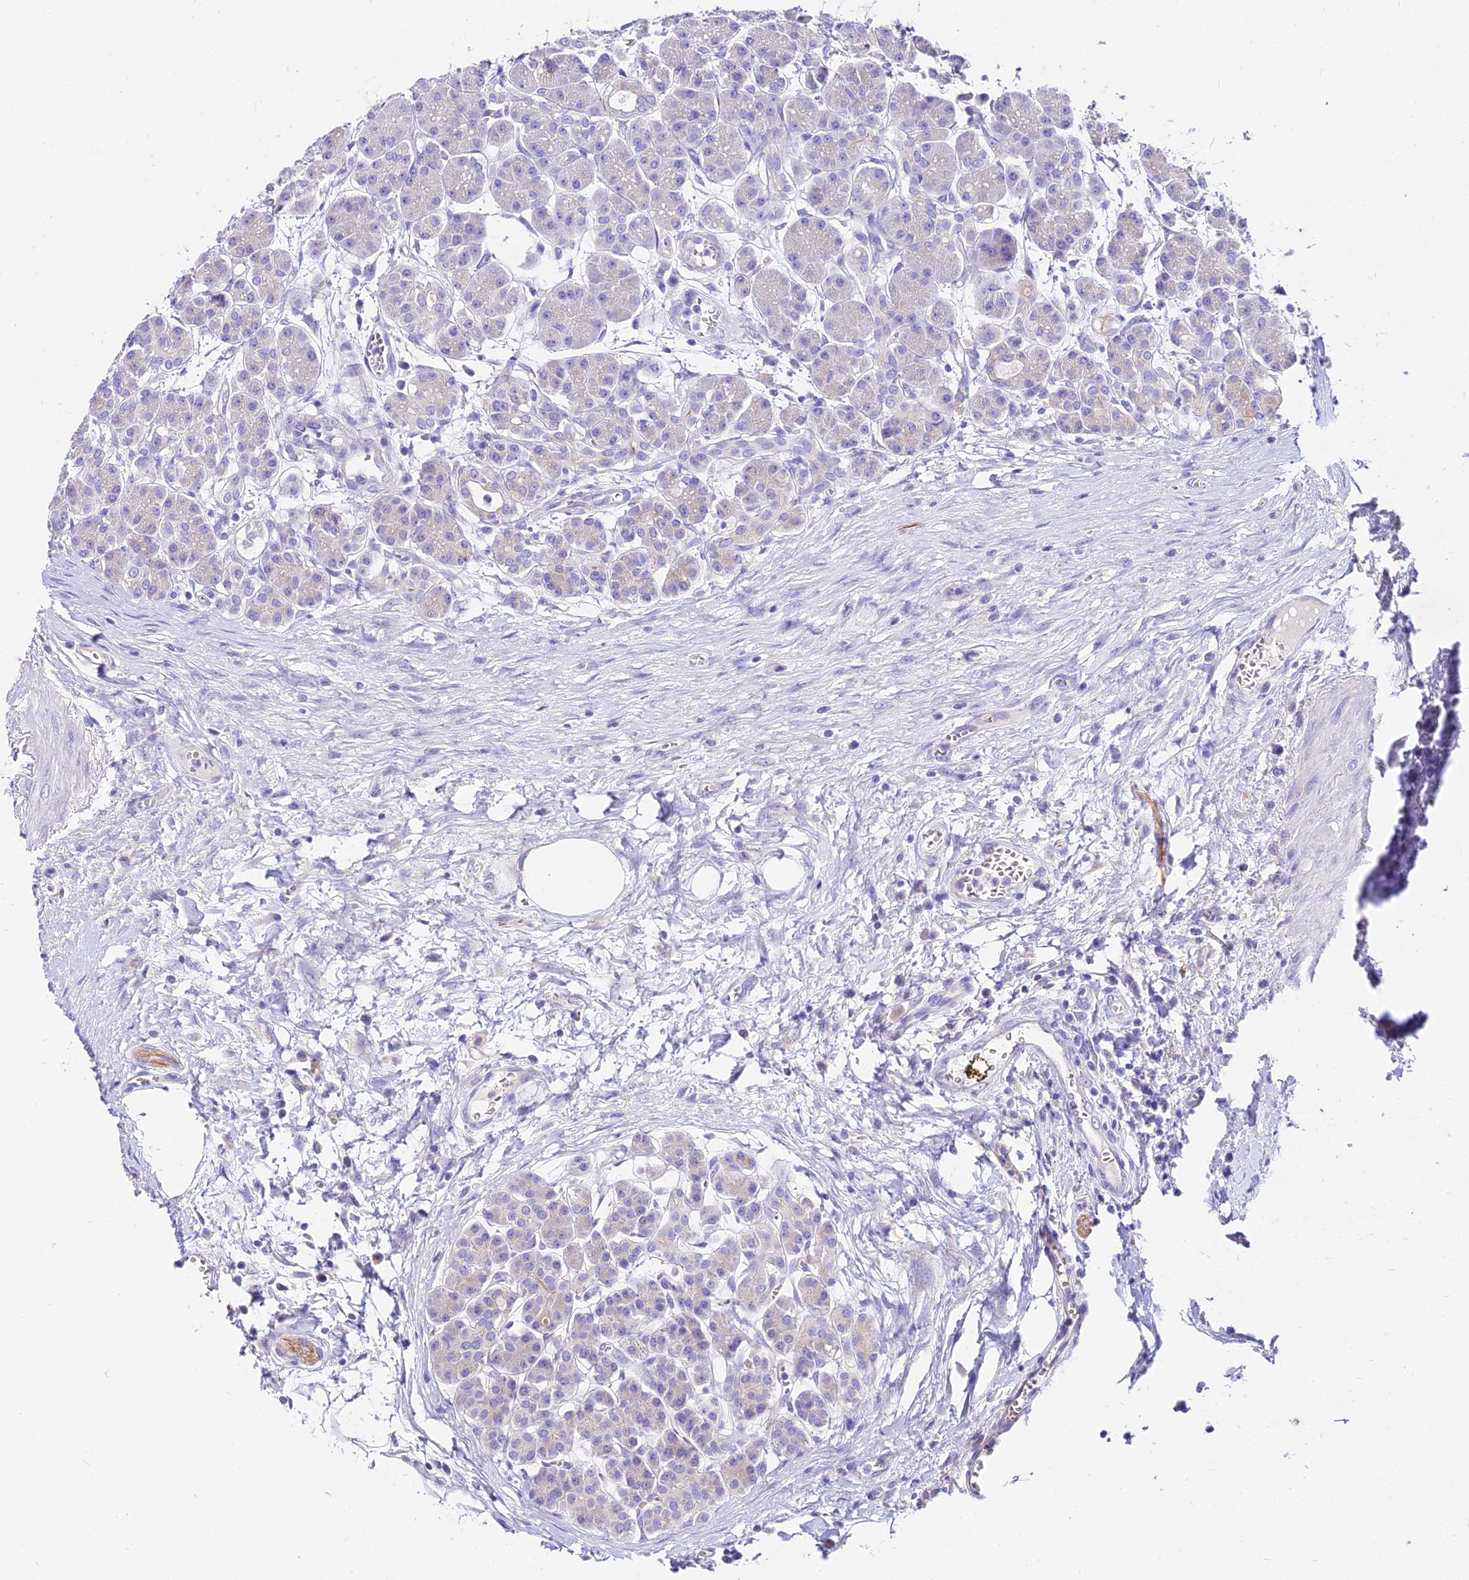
{"staining": {"intensity": "moderate", "quantity": "<25%", "location": "cytoplasmic/membranous"}, "tissue": "pancreas", "cell_type": "Exocrine glandular cells", "image_type": "normal", "snomed": [{"axis": "morphology", "description": "Normal tissue, NOS"}, {"axis": "topography", "description": "Pancreas"}], "caption": "IHC image of normal pancreas: pancreas stained using immunohistochemistry (IHC) displays low levels of moderate protein expression localized specifically in the cytoplasmic/membranous of exocrine glandular cells, appearing as a cytoplasmic/membranous brown color.", "gene": "TUBA1A", "patient": {"sex": "male", "age": 63}}